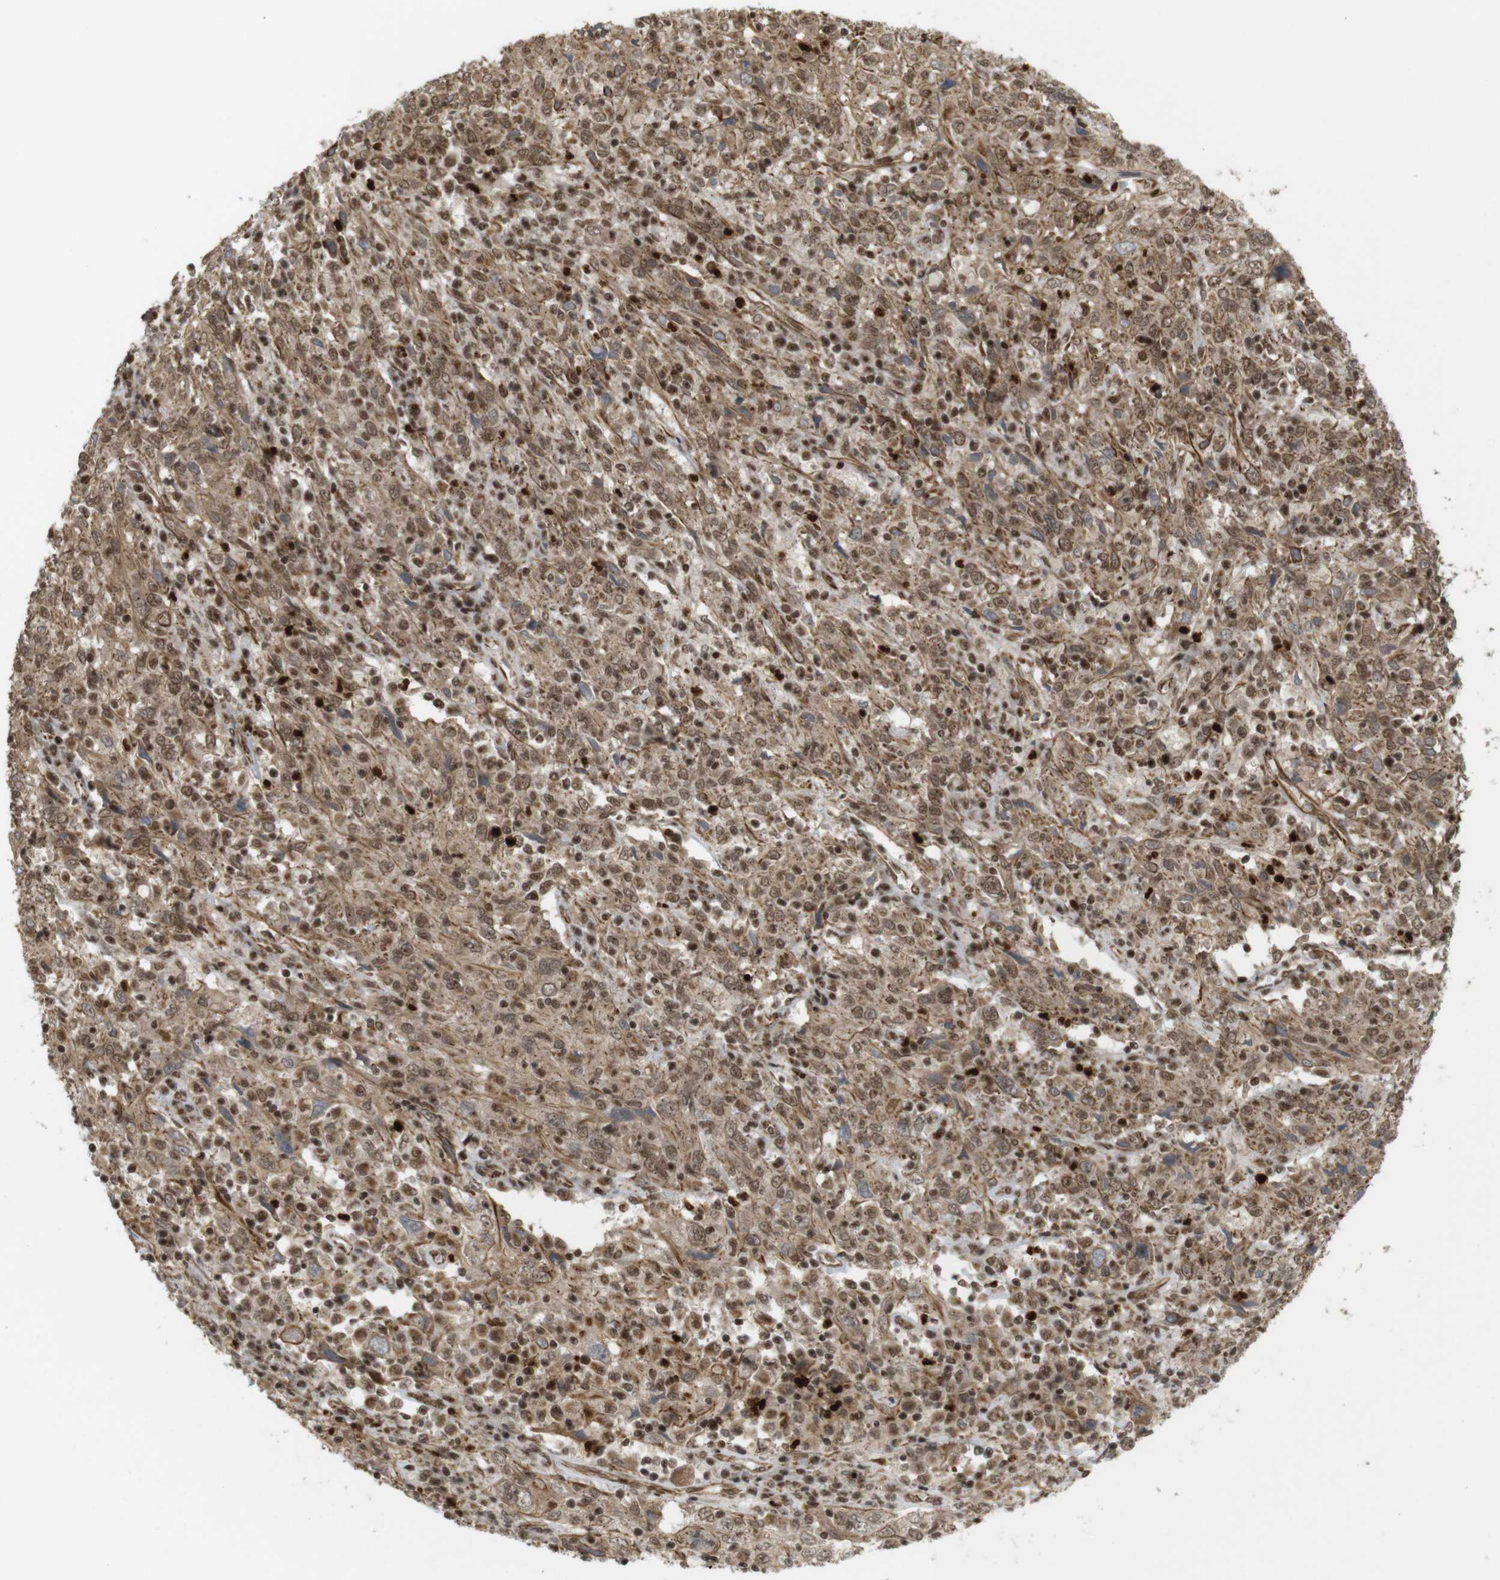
{"staining": {"intensity": "moderate", "quantity": ">75%", "location": "cytoplasmic/membranous,nuclear"}, "tissue": "cervical cancer", "cell_type": "Tumor cells", "image_type": "cancer", "snomed": [{"axis": "morphology", "description": "Squamous cell carcinoma, NOS"}, {"axis": "topography", "description": "Cervix"}], "caption": "The image shows immunohistochemical staining of squamous cell carcinoma (cervical). There is moderate cytoplasmic/membranous and nuclear staining is seen in approximately >75% of tumor cells.", "gene": "SP2", "patient": {"sex": "female", "age": 46}}